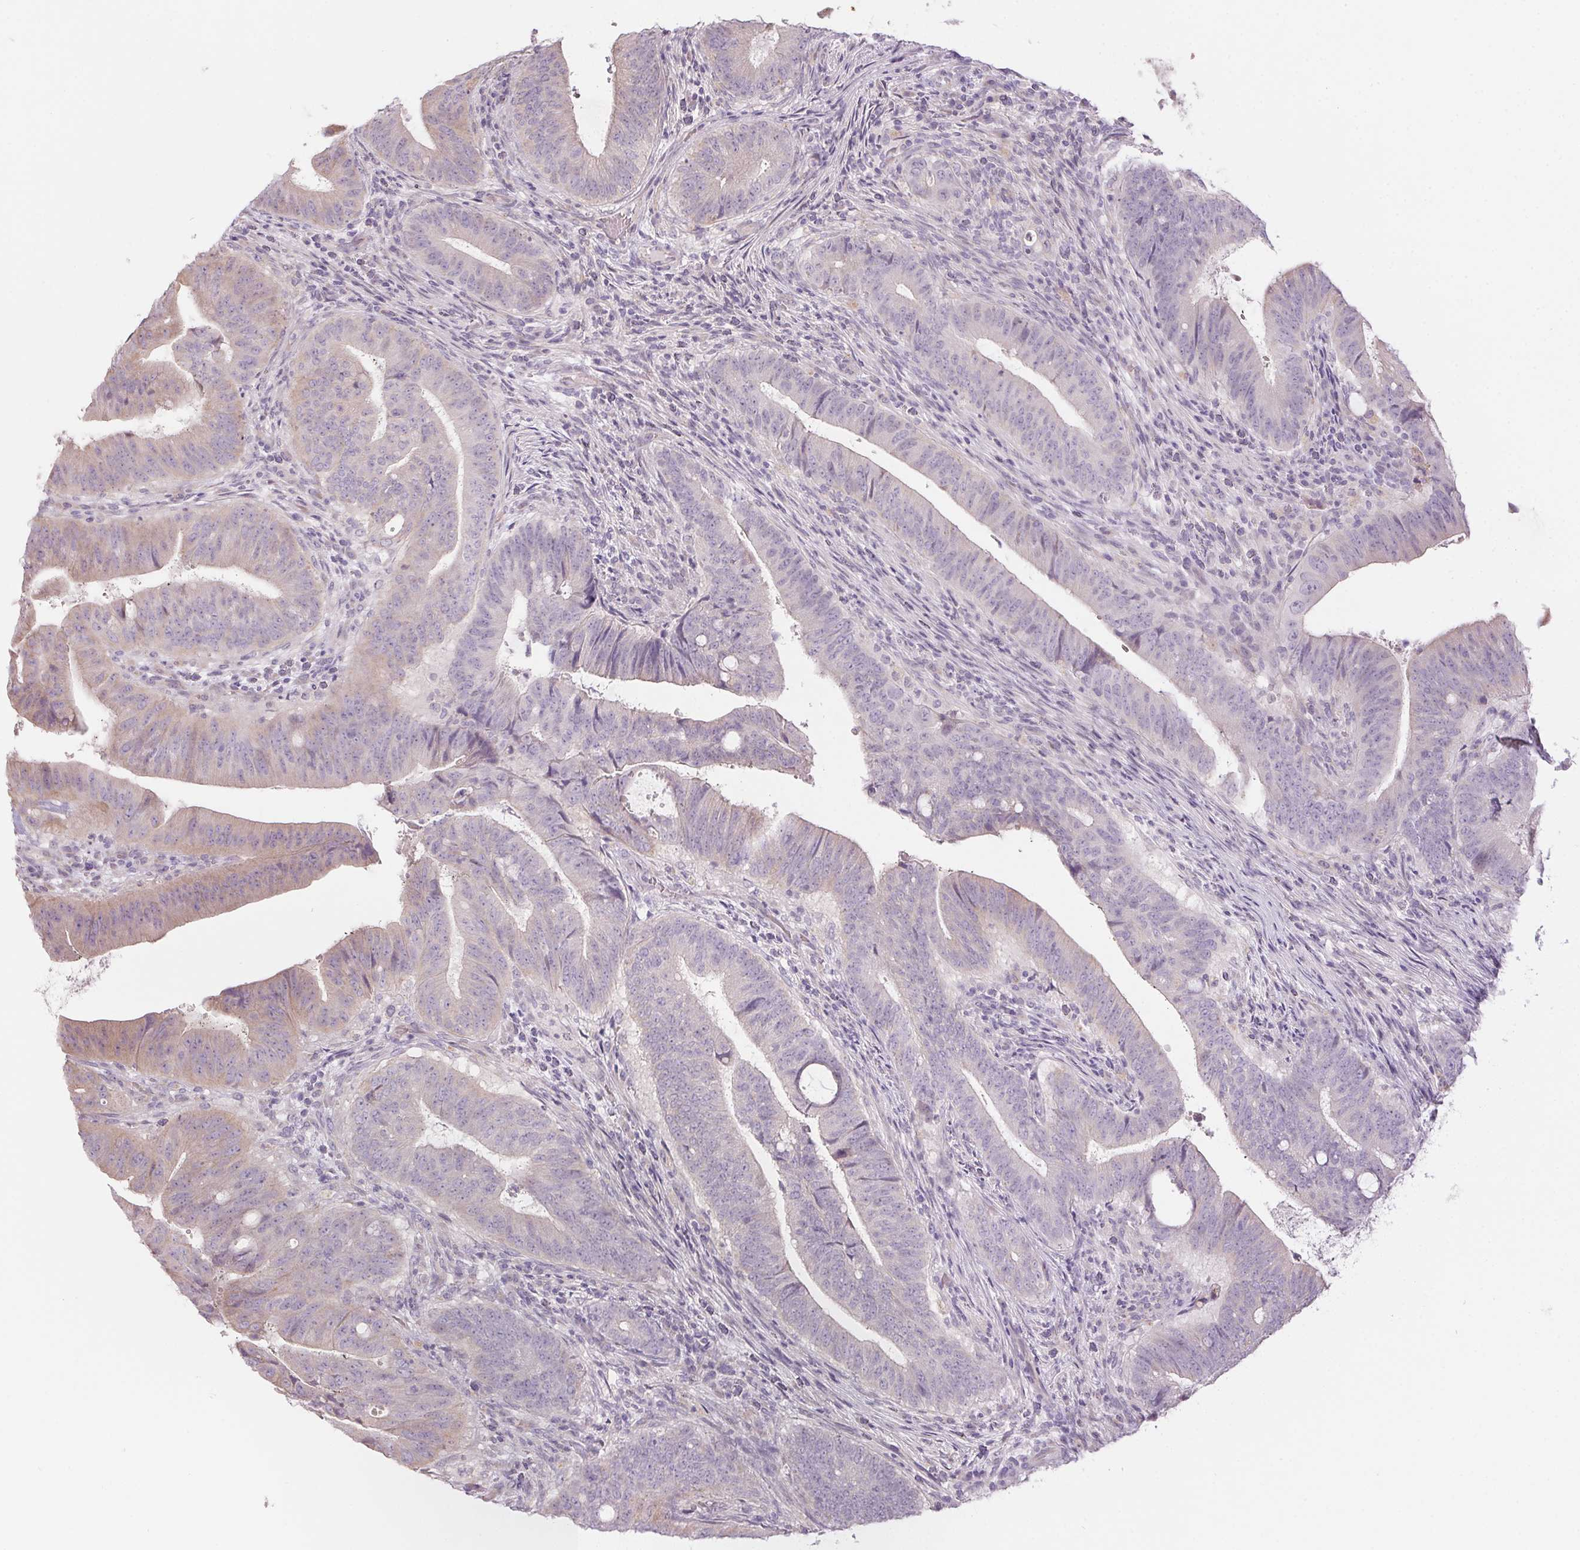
{"staining": {"intensity": "negative", "quantity": "none", "location": "none"}, "tissue": "colorectal cancer", "cell_type": "Tumor cells", "image_type": "cancer", "snomed": [{"axis": "morphology", "description": "Adenocarcinoma, NOS"}, {"axis": "topography", "description": "Colon"}], "caption": "A high-resolution photomicrograph shows IHC staining of adenocarcinoma (colorectal), which displays no significant staining in tumor cells.", "gene": "CTCFL", "patient": {"sex": "female", "age": 43}}